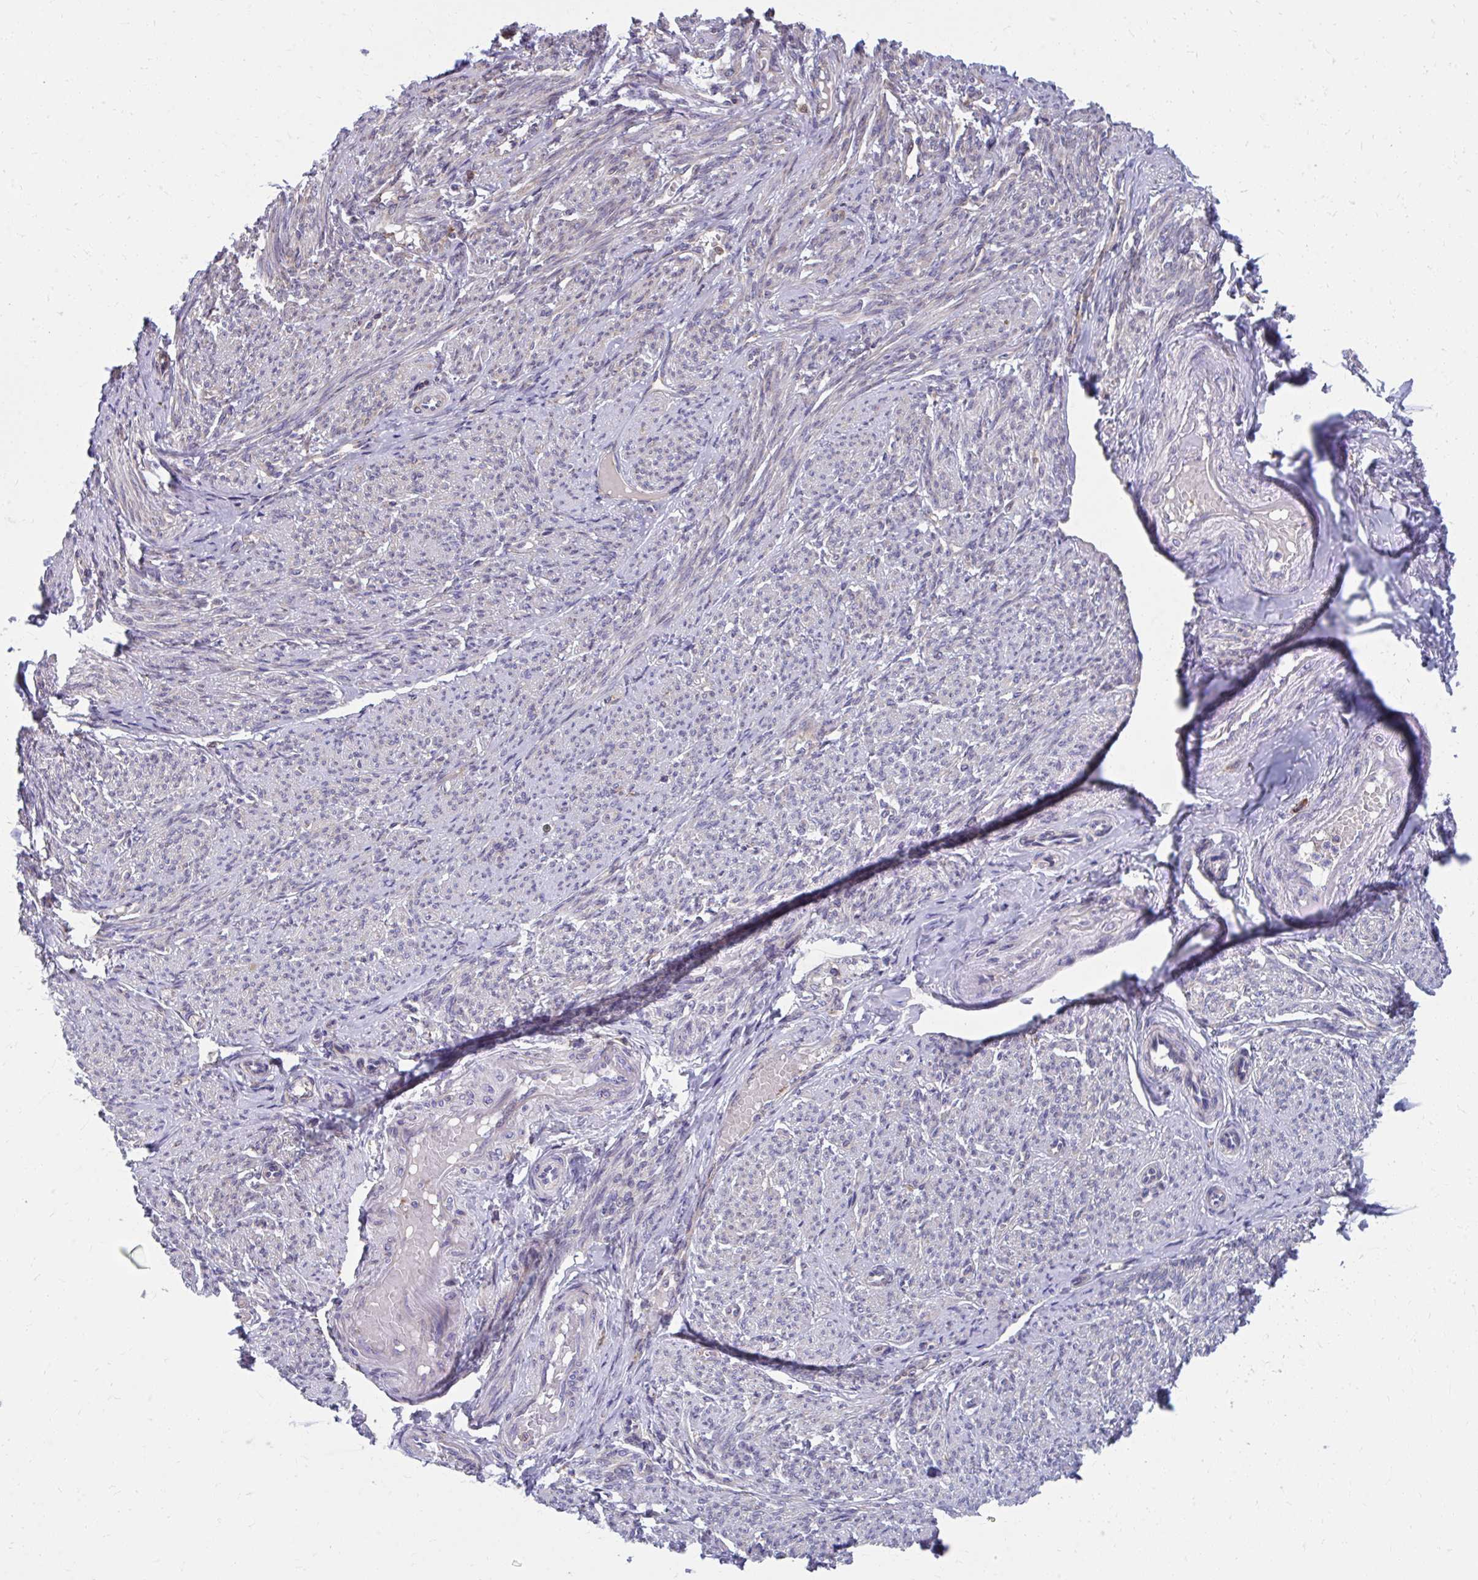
{"staining": {"intensity": "weak", "quantity": "<25%", "location": "cytoplasmic/membranous"}, "tissue": "smooth muscle", "cell_type": "Smooth muscle cells", "image_type": "normal", "snomed": [{"axis": "morphology", "description": "Normal tissue, NOS"}, {"axis": "topography", "description": "Smooth muscle"}], "caption": "Immunohistochemistry (IHC) histopathology image of benign smooth muscle: human smooth muscle stained with DAB shows no significant protein expression in smooth muscle cells. Brightfield microscopy of IHC stained with DAB (brown) and hematoxylin (blue), captured at high magnification.", "gene": "ZNF778", "patient": {"sex": "female", "age": 65}}